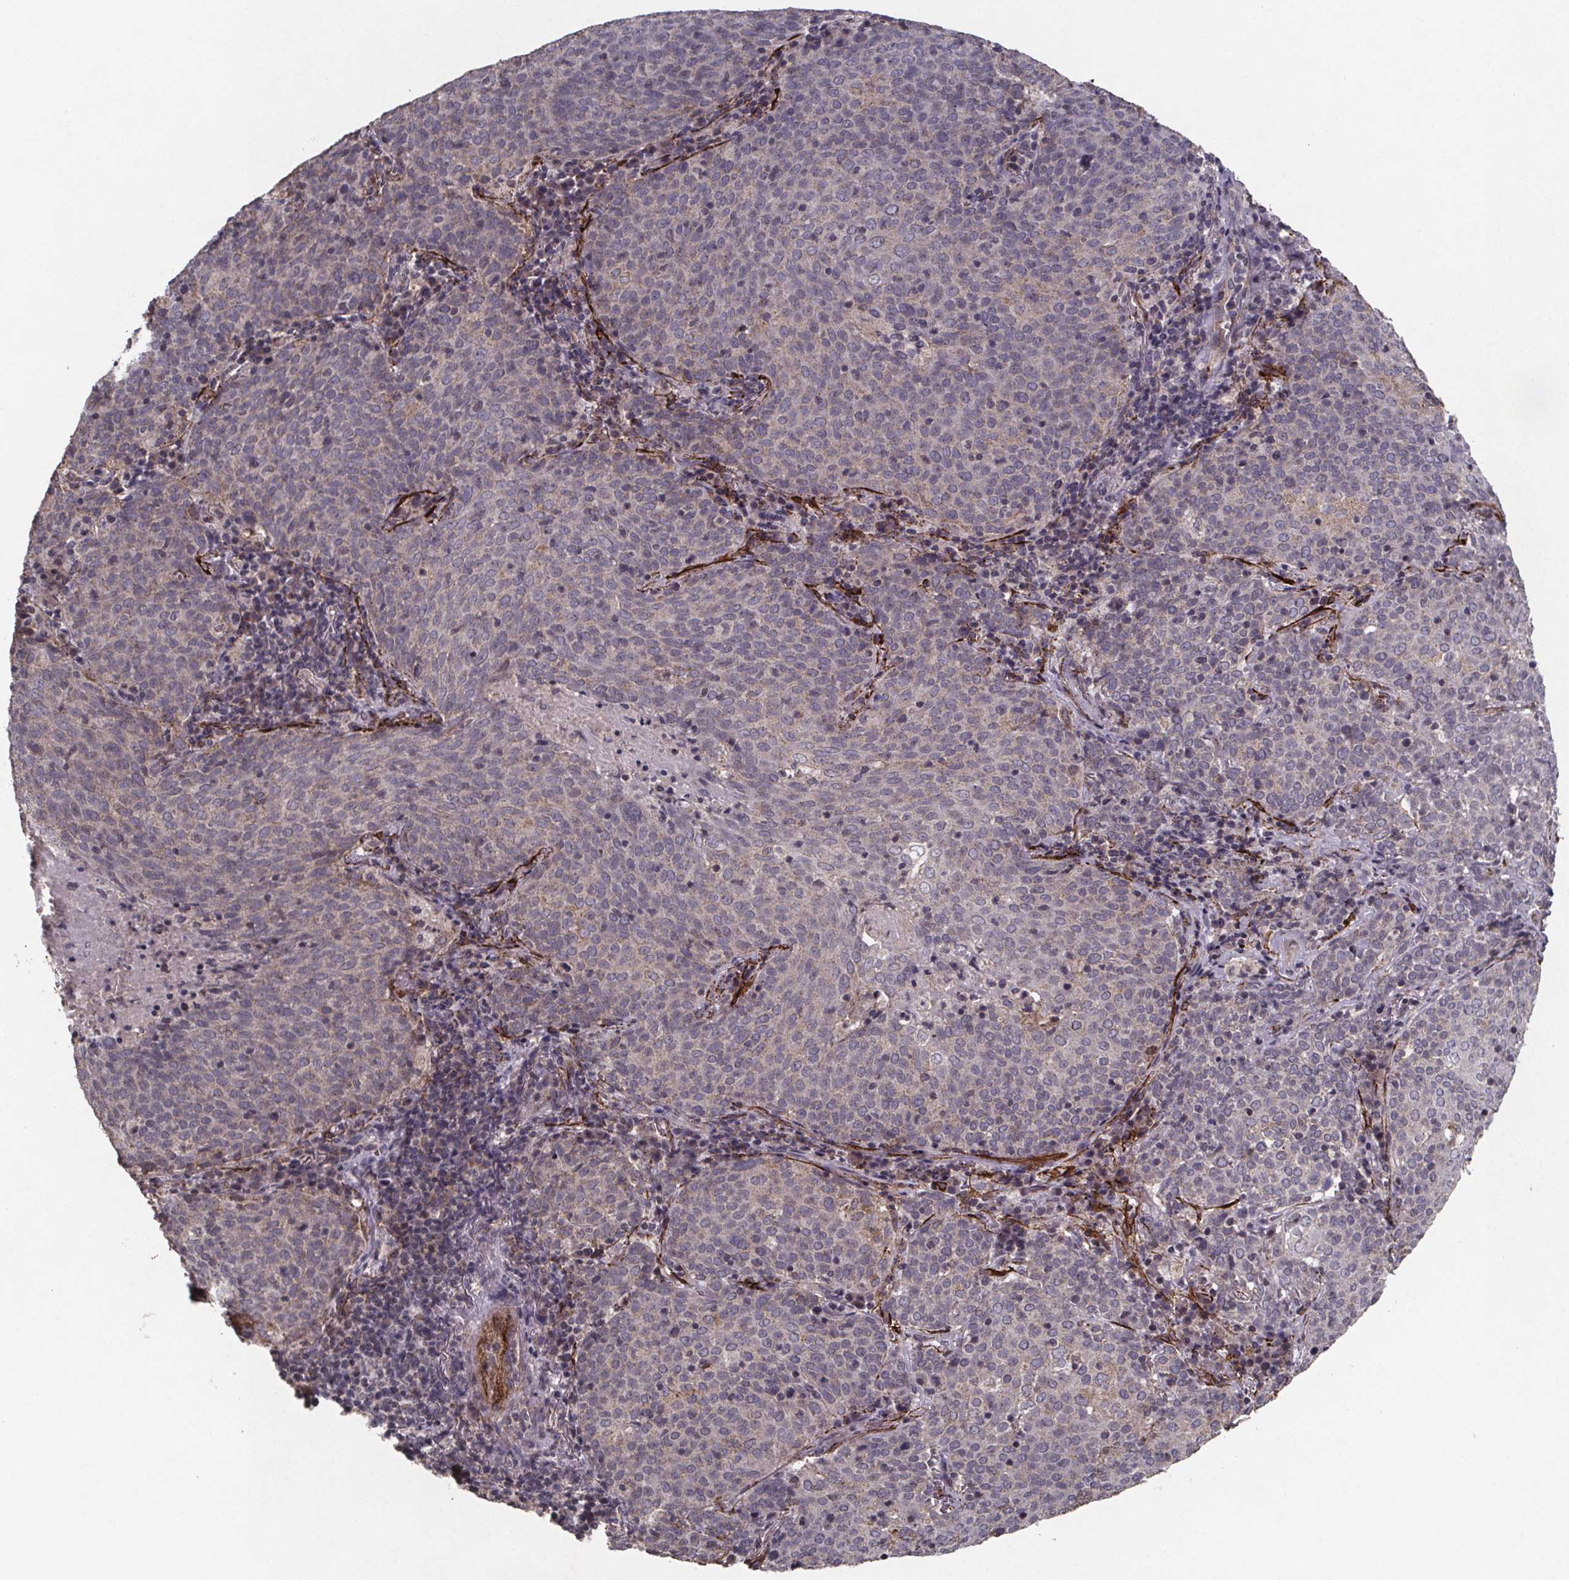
{"staining": {"intensity": "negative", "quantity": "none", "location": "none"}, "tissue": "lung cancer", "cell_type": "Tumor cells", "image_type": "cancer", "snomed": [{"axis": "morphology", "description": "Squamous cell carcinoma, NOS"}, {"axis": "topography", "description": "Lung"}], "caption": "This is an immunohistochemistry photomicrograph of human lung cancer. There is no positivity in tumor cells.", "gene": "PALLD", "patient": {"sex": "male", "age": 82}}